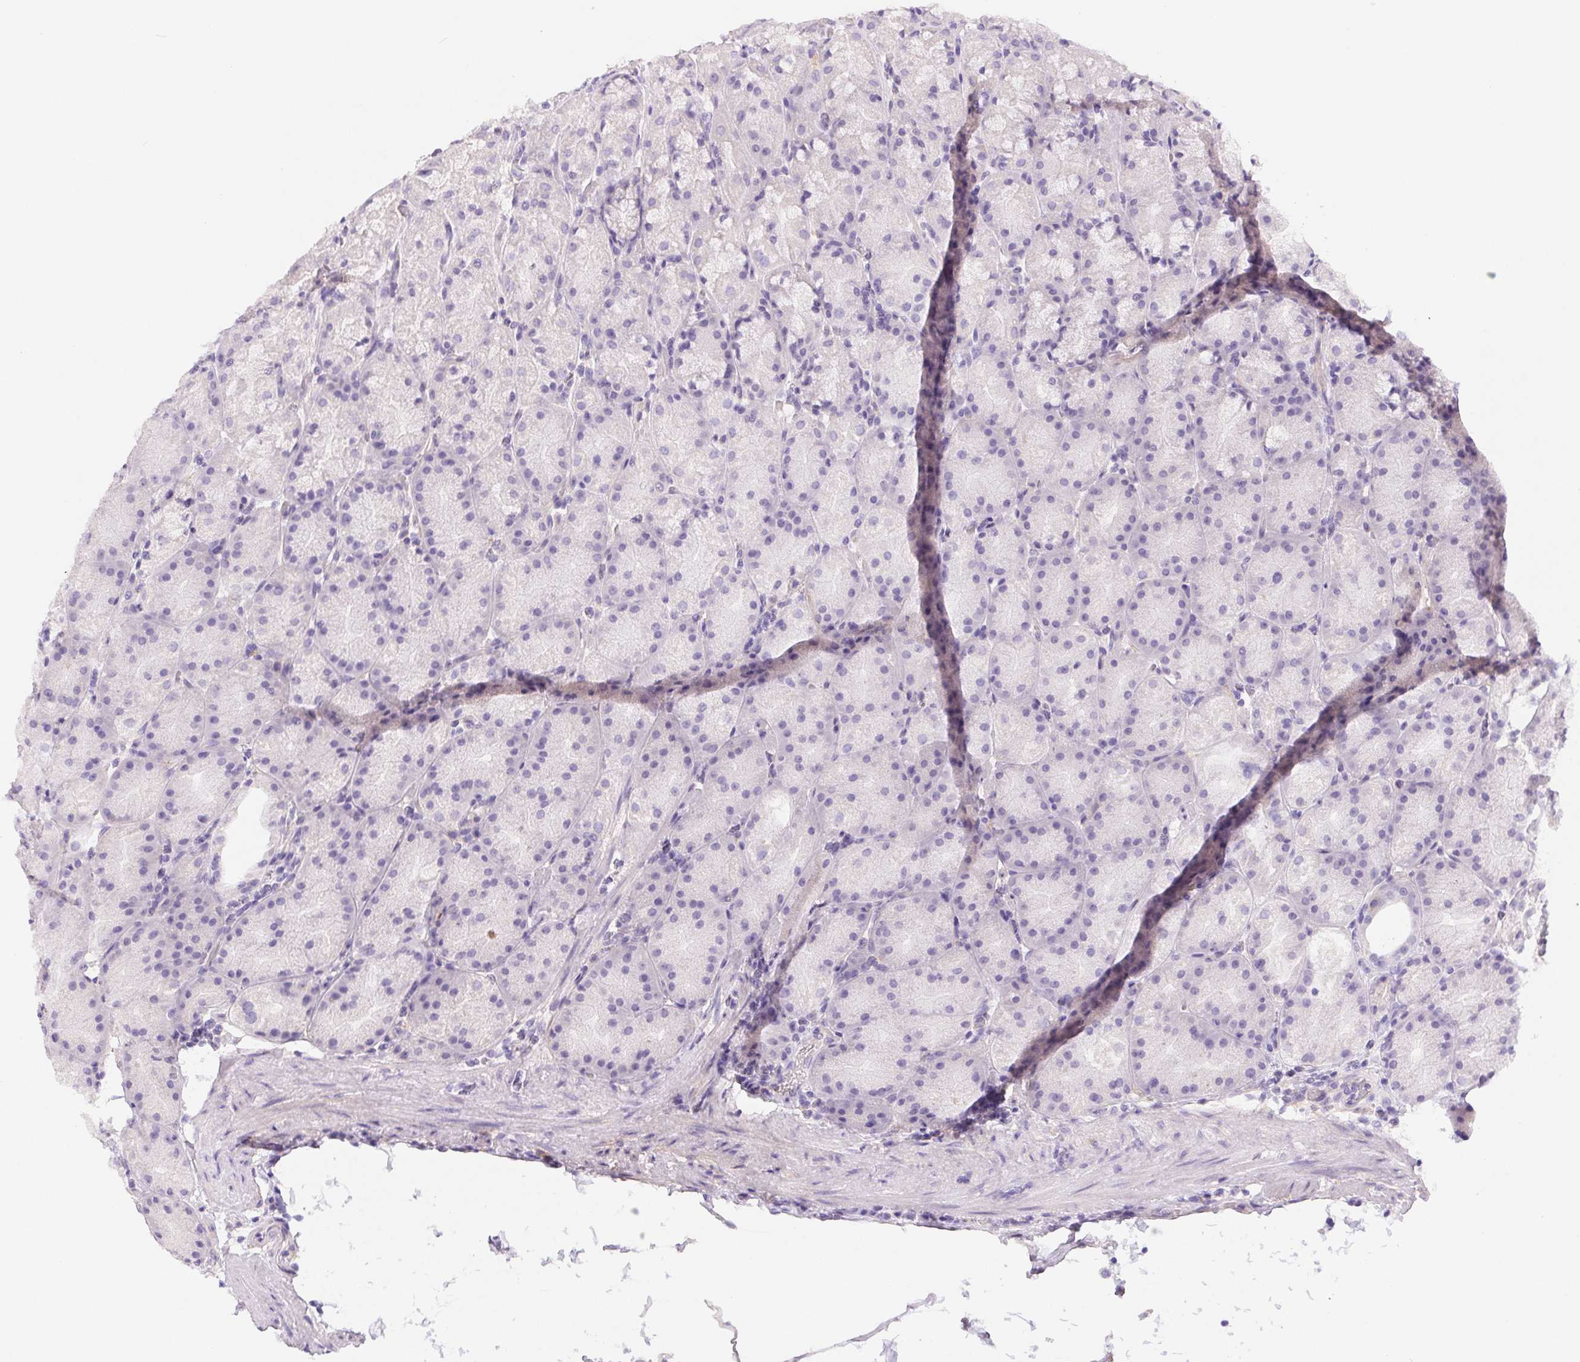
{"staining": {"intensity": "negative", "quantity": "none", "location": "none"}, "tissue": "stomach", "cell_type": "Glandular cells", "image_type": "normal", "snomed": [{"axis": "morphology", "description": "Normal tissue, NOS"}, {"axis": "topography", "description": "Stomach, upper"}, {"axis": "topography", "description": "Stomach"}], "caption": "Micrograph shows no significant protein staining in glandular cells of benign stomach.", "gene": "PNLIP", "patient": {"sex": "male", "age": 48}}